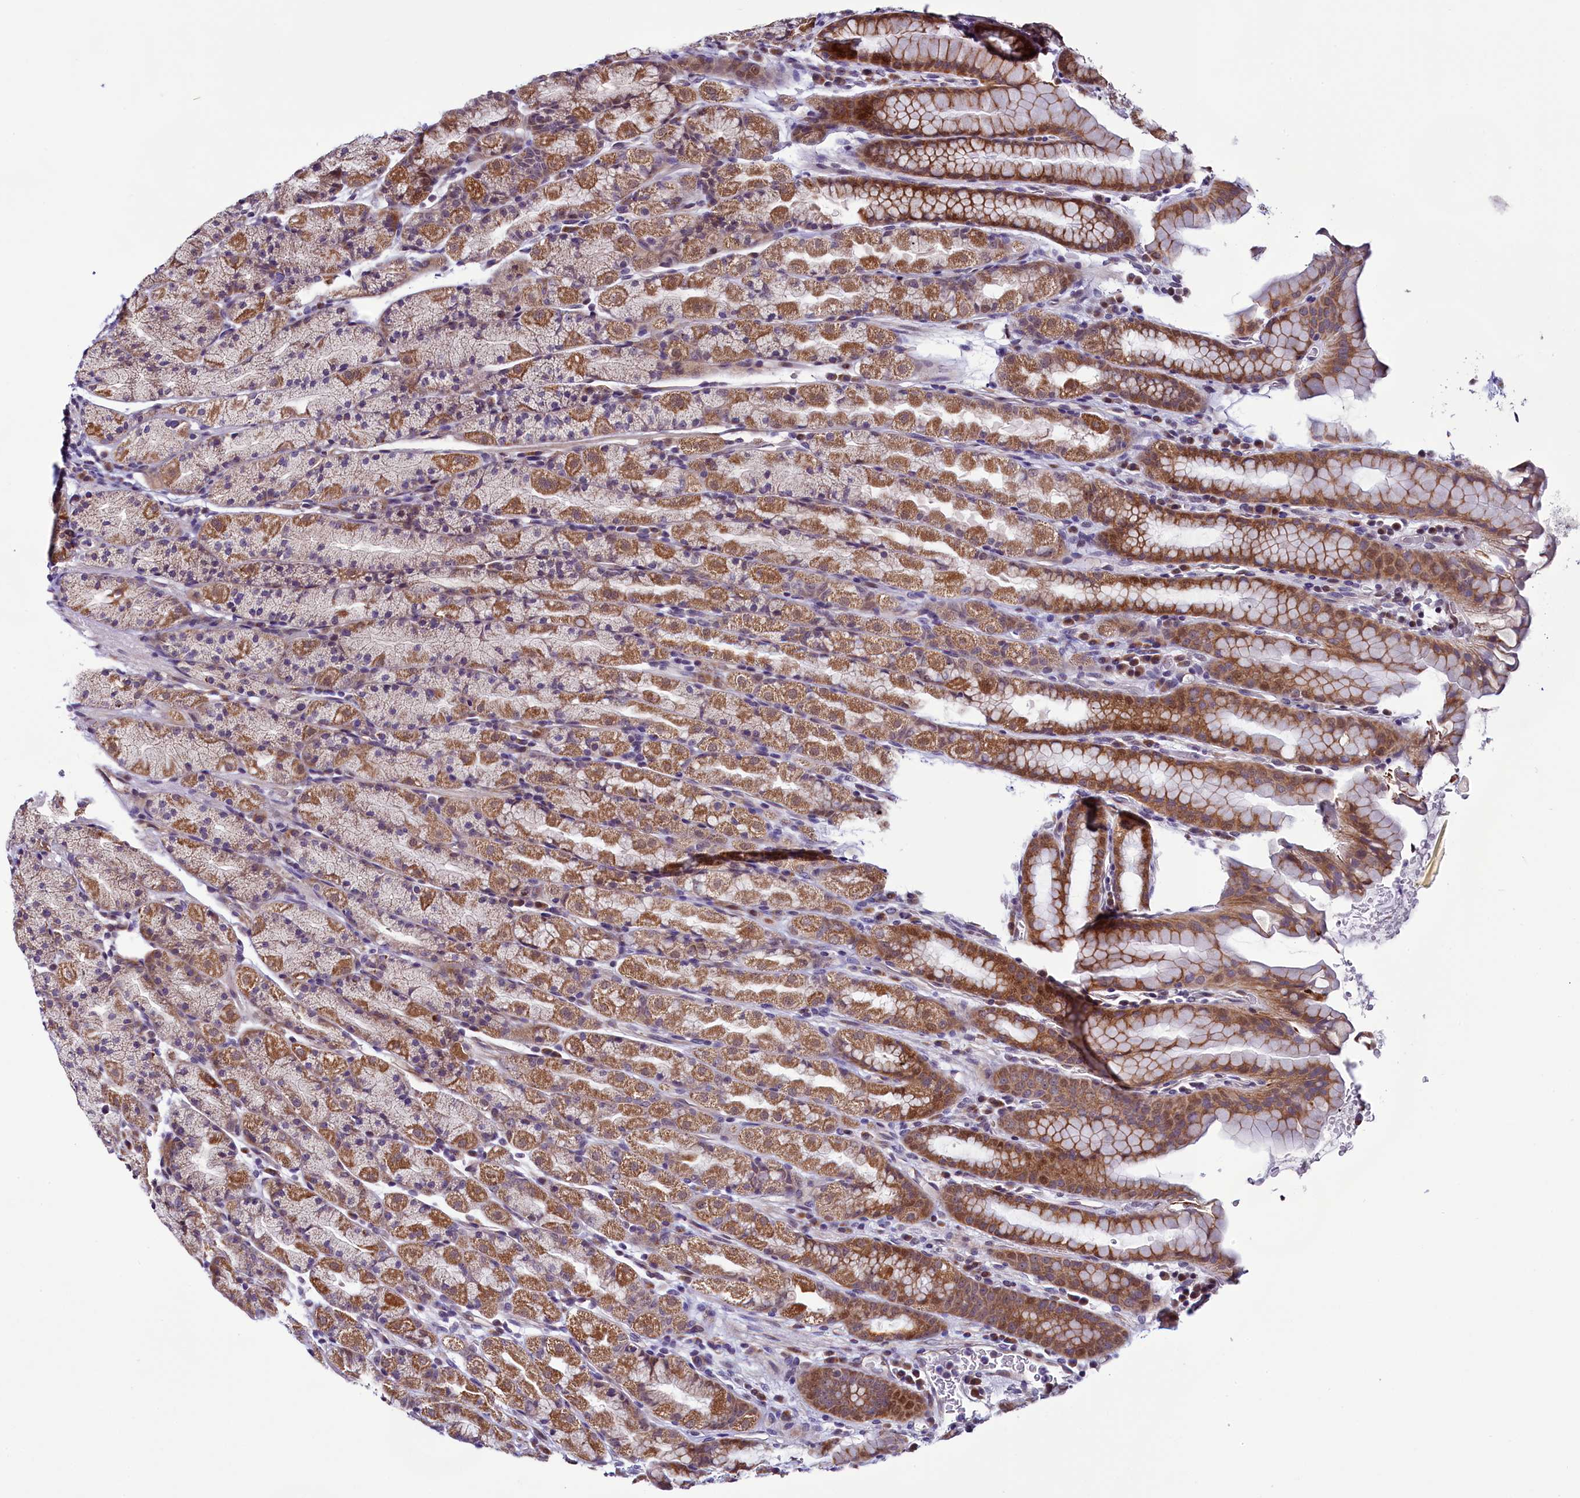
{"staining": {"intensity": "moderate", "quantity": ">75%", "location": "cytoplasmic/membranous,nuclear"}, "tissue": "stomach", "cell_type": "Glandular cells", "image_type": "normal", "snomed": [{"axis": "morphology", "description": "Normal tissue, NOS"}, {"axis": "topography", "description": "Stomach, upper"}, {"axis": "topography", "description": "Stomach, lower"}, {"axis": "topography", "description": "Small intestine"}], "caption": "Human stomach stained with a brown dye exhibits moderate cytoplasmic/membranous,nuclear positive positivity in approximately >75% of glandular cells.", "gene": "RPUSD2", "patient": {"sex": "male", "age": 68}}